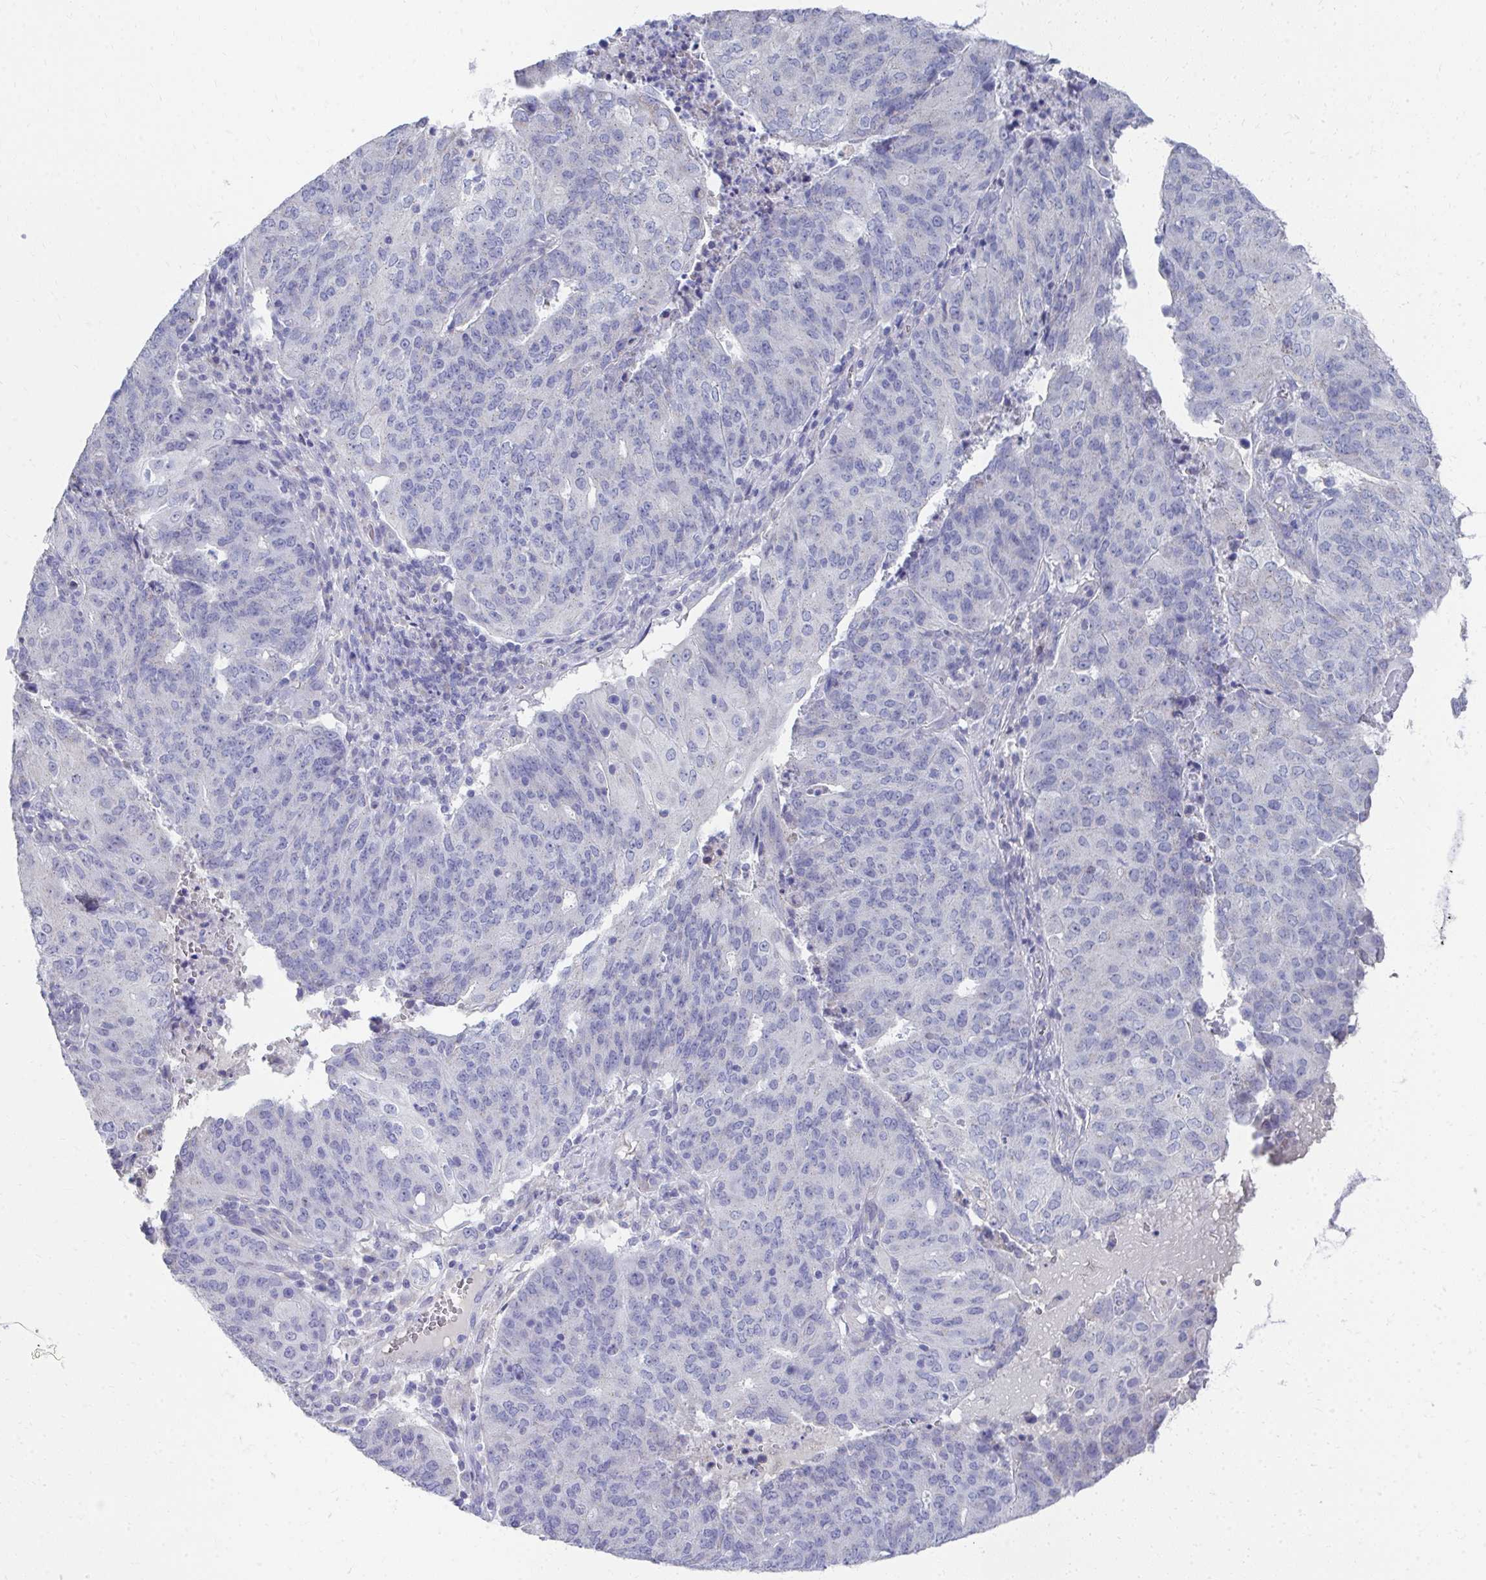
{"staining": {"intensity": "negative", "quantity": "none", "location": "none"}, "tissue": "endometrial cancer", "cell_type": "Tumor cells", "image_type": "cancer", "snomed": [{"axis": "morphology", "description": "Adenocarcinoma, NOS"}, {"axis": "topography", "description": "Endometrium"}], "caption": "Human endometrial cancer (adenocarcinoma) stained for a protein using immunohistochemistry (IHC) demonstrates no staining in tumor cells.", "gene": "TMPRSS2", "patient": {"sex": "female", "age": 82}}